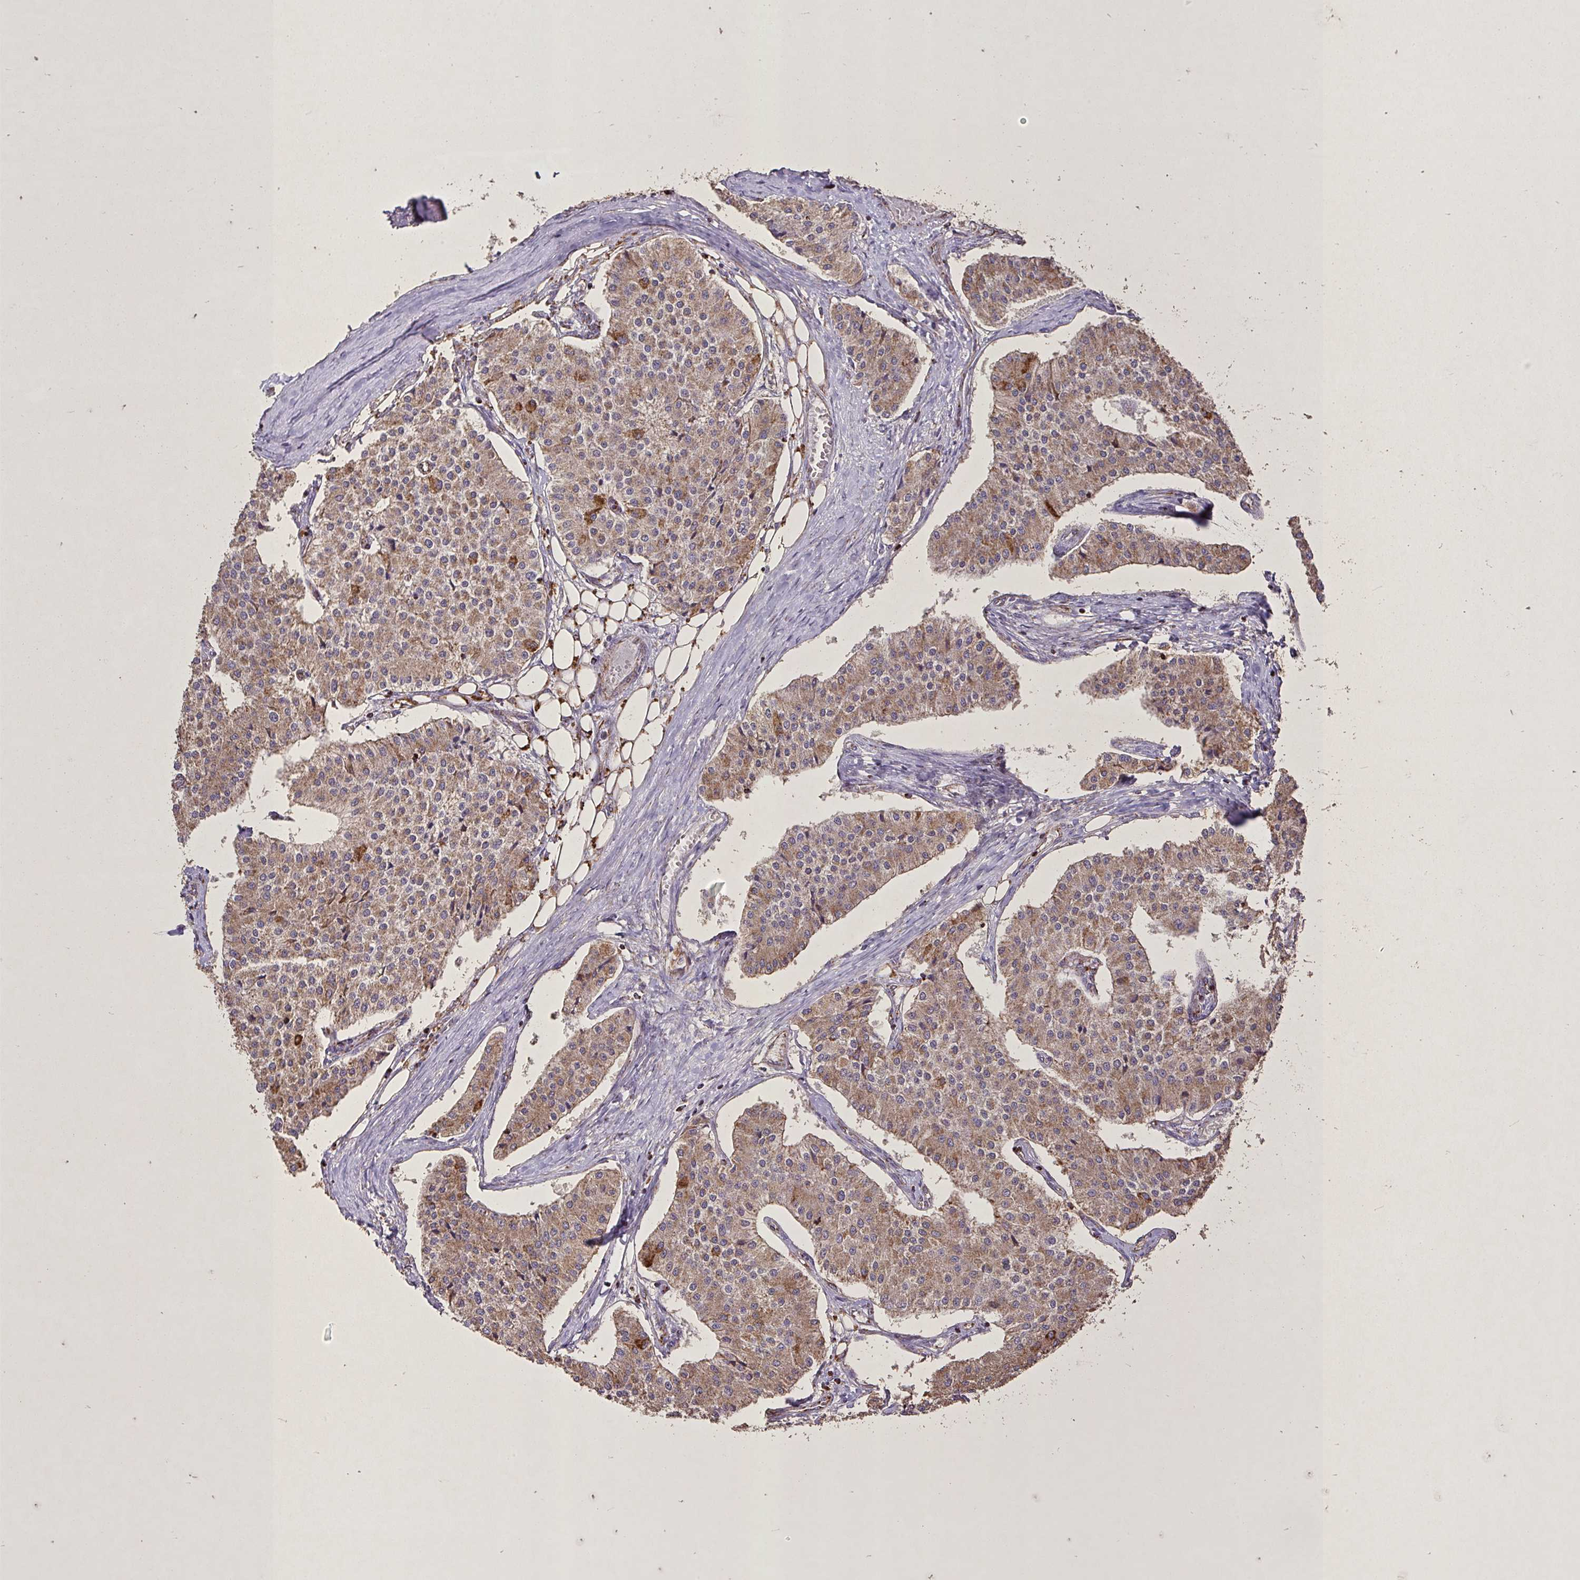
{"staining": {"intensity": "moderate", "quantity": ">75%", "location": "cytoplasmic/membranous"}, "tissue": "carcinoid", "cell_type": "Tumor cells", "image_type": "cancer", "snomed": [{"axis": "morphology", "description": "Carcinoid, malignant, NOS"}, {"axis": "topography", "description": "Colon"}], "caption": "The immunohistochemical stain highlights moderate cytoplasmic/membranous expression in tumor cells of carcinoid tissue.", "gene": "AGK", "patient": {"sex": "female", "age": 52}}